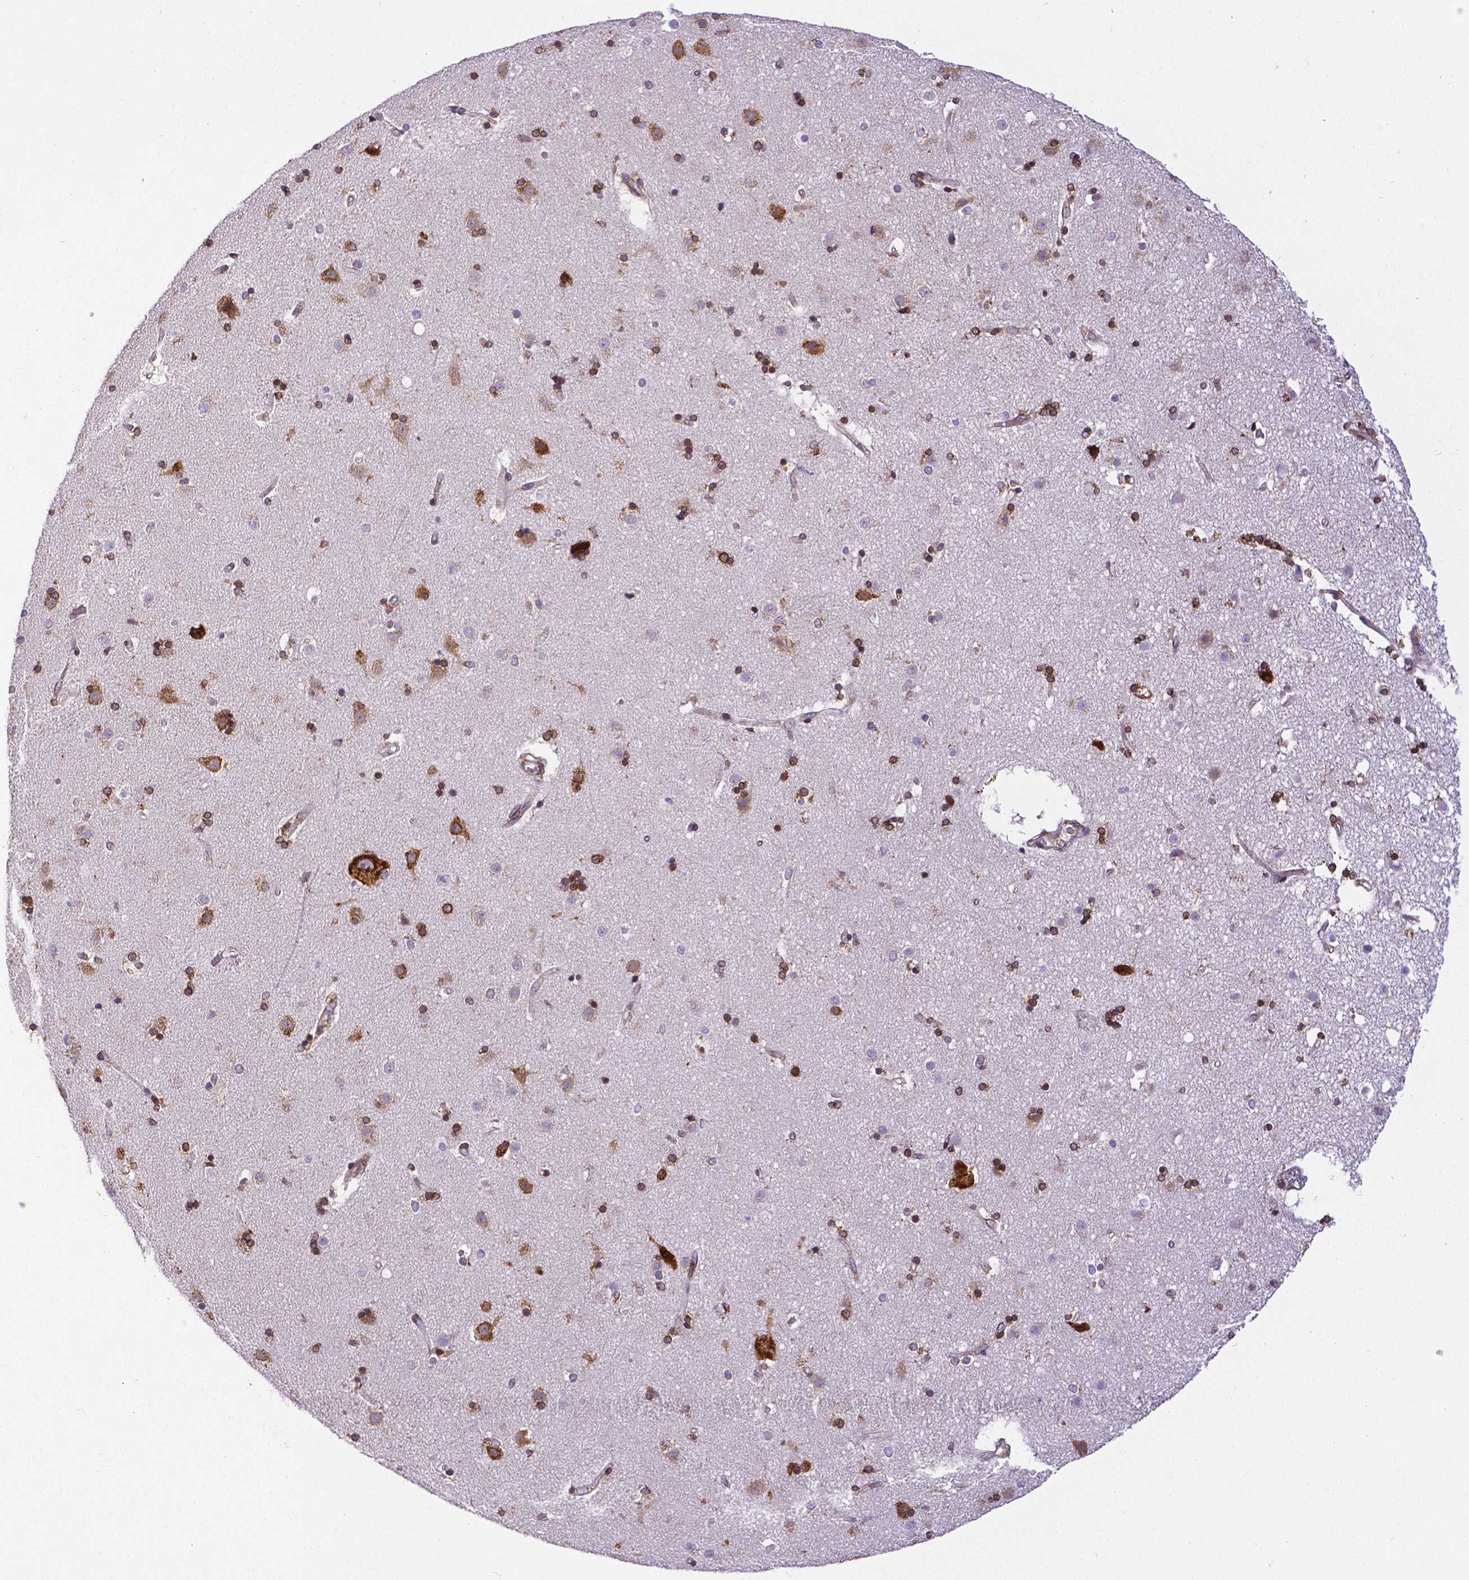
{"staining": {"intensity": "strong", "quantity": "<25%", "location": "cytoplasmic/membranous"}, "tissue": "caudate", "cell_type": "Glial cells", "image_type": "normal", "snomed": [{"axis": "morphology", "description": "Normal tissue, NOS"}, {"axis": "topography", "description": "Lateral ventricle wall"}], "caption": "The photomicrograph shows immunohistochemical staining of normal caudate. There is strong cytoplasmic/membranous staining is appreciated in approximately <25% of glial cells.", "gene": "MTDH", "patient": {"sex": "female", "age": 71}}